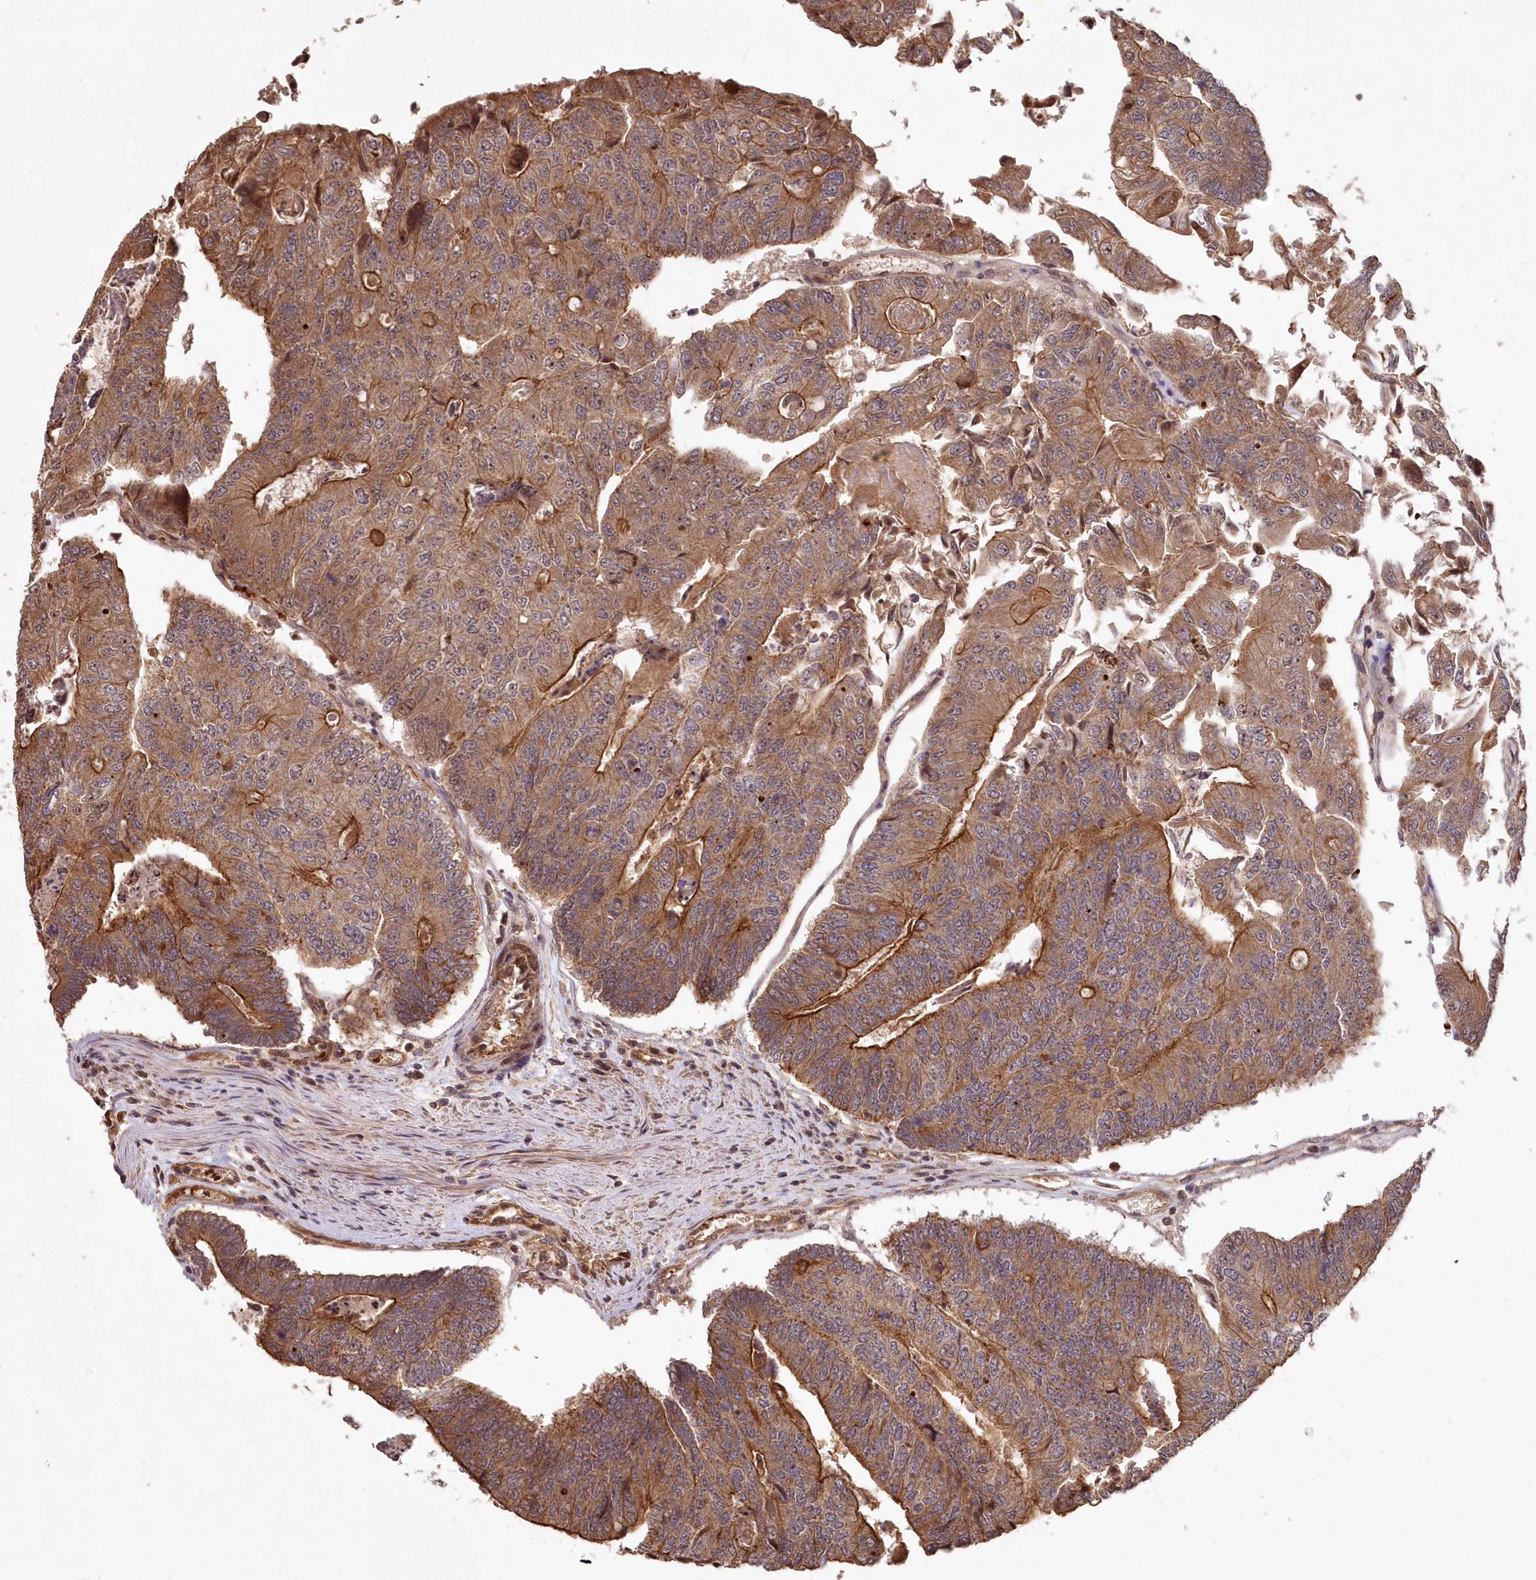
{"staining": {"intensity": "strong", "quantity": ">75%", "location": "cytoplasmic/membranous"}, "tissue": "colorectal cancer", "cell_type": "Tumor cells", "image_type": "cancer", "snomed": [{"axis": "morphology", "description": "Adenocarcinoma, NOS"}, {"axis": "topography", "description": "Colon"}], "caption": "This is a micrograph of immunohistochemistry staining of colorectal adenocarcinoma, which shows strong positivity in the cytoplasmic/membranous of tumor cells.", "gene": "HYCC2", "patient": {"sex": "female", "age": 67}}